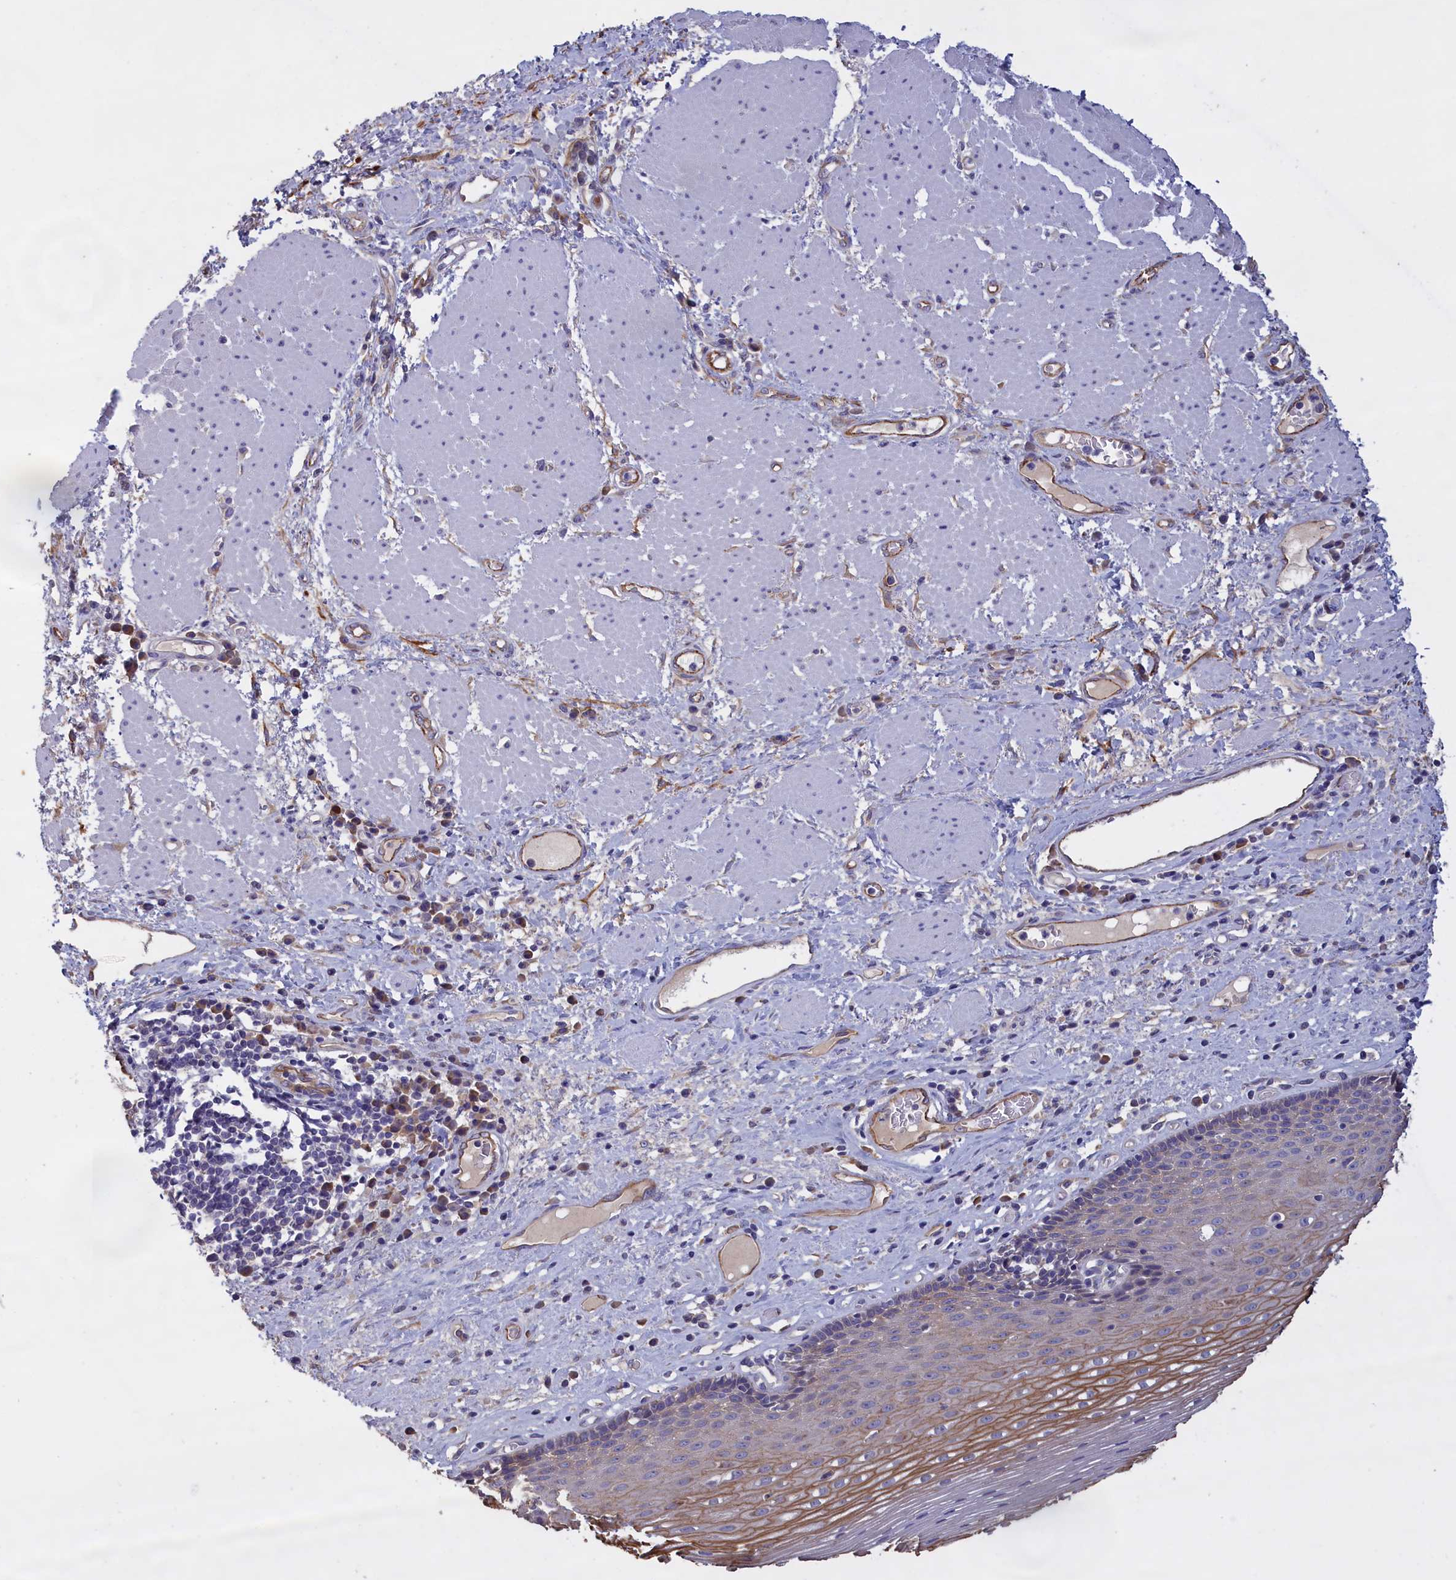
{"staining": {"intensity": "moderate", "quantity": "25%-75%", "location": "cytoplasmic/membranous"}, "tissue": "esophagus", "cell_type": "Squamous epithelial cells", "image_type": "normal", "snomed": [{"axis": "morphology", "description": "Normal tissue, NOS"}, {"axis": "morphology", "description": "Adenocarcinoma, NOS"}, {"axis": "topography", "description": "Esophagus"}], "caption": "Squamous epithelial cells reveal moderate cytoplasmic/membranous expression in approximately 25%-75% of cells in unremarkable esophagus.", "gene": "COL19A1", "patient": {"sex": "male", "age": 62}}